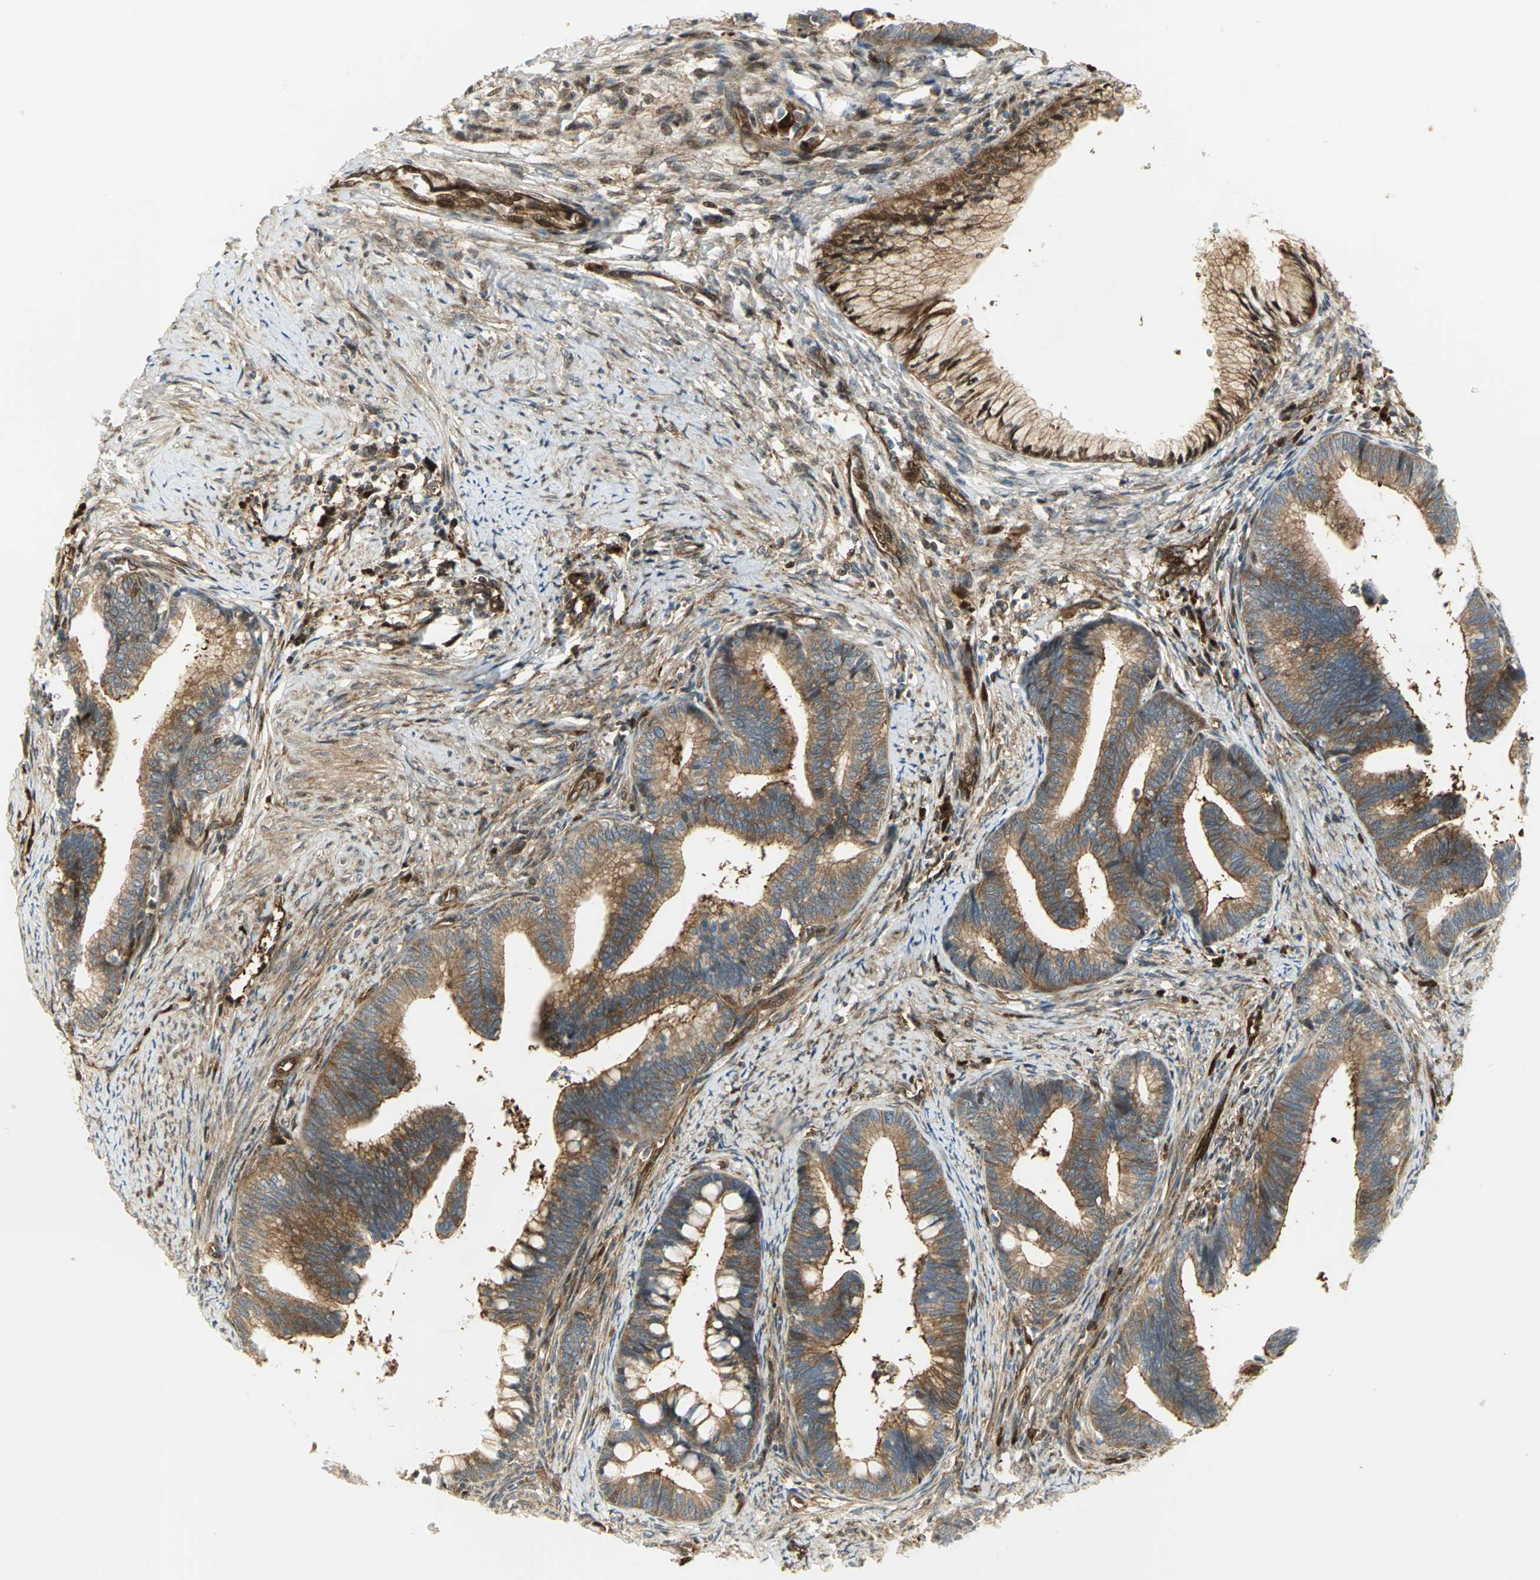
{"staining": {"intensity": "moderate", "quantity": ">75%", "location": "cytoplasmic/membranous"}, "tissue": "cervical cancer", "cell_type": "Tumor cells", "image_type": "cancer", "snomed": [{"axis": "morphology", "description": "Adenocarcinoma, NOS"}, {"axis": "topography", "description": "Cervix"}], "caption": "Immunohistochemistry (IHC) micrograph of human cervical cancer stained for a protein (brown), which displays medium levels of moderate cytoplasmic/membranous positivity in approximately >75% of tumor cells.", "gene": "EEA1", "patient": {"sex": "female", "age": 36}}